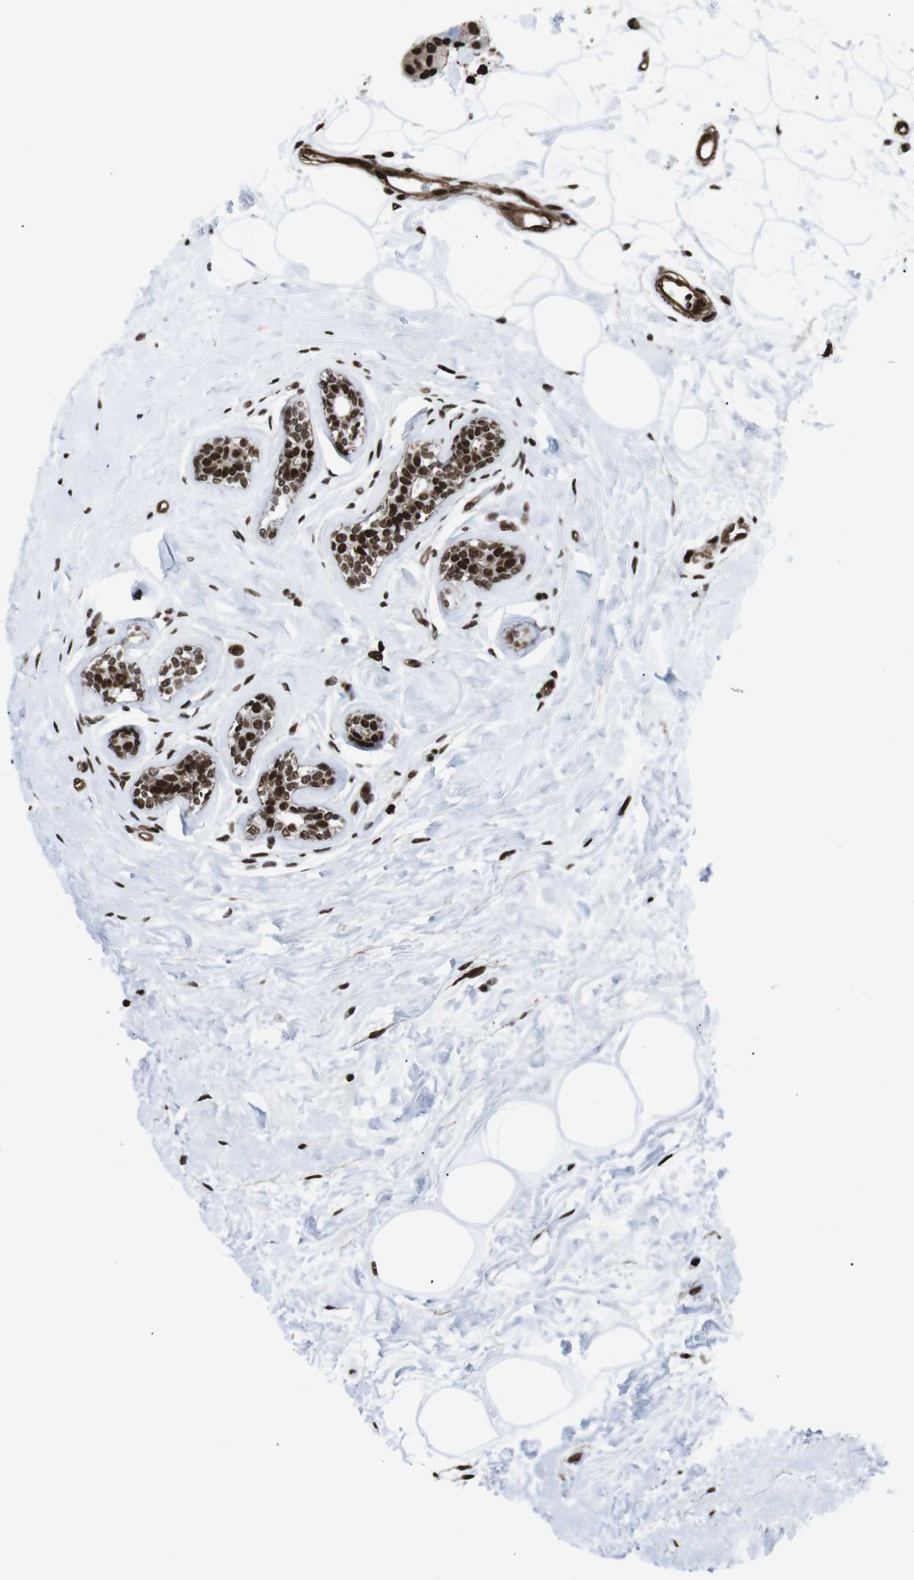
{"staining": {"intensity": "strong", "quantity": ">75%", "location": "cytoplasmic/membranous,nuclear"}, "tissue": "breast cancer", "cell_type": "Tumor cells", "image_type": "cancer", "snomed": [{"axis": "morphology", "description": "Normal tissue, NOS"}, {"axis": "morphology", "description": "Duct carcinoma"}, {"axis": "topography", "description": "Breast"}], "caption": "Protein staining displays strong cytoplasmic/membranous and nuclear staining in approximately >75% of tumor cells in breast cancer (infiltrating ductal carcinoma).", "gene": "HNRNPU", "patient": {"sex": "female", "age": 39}}